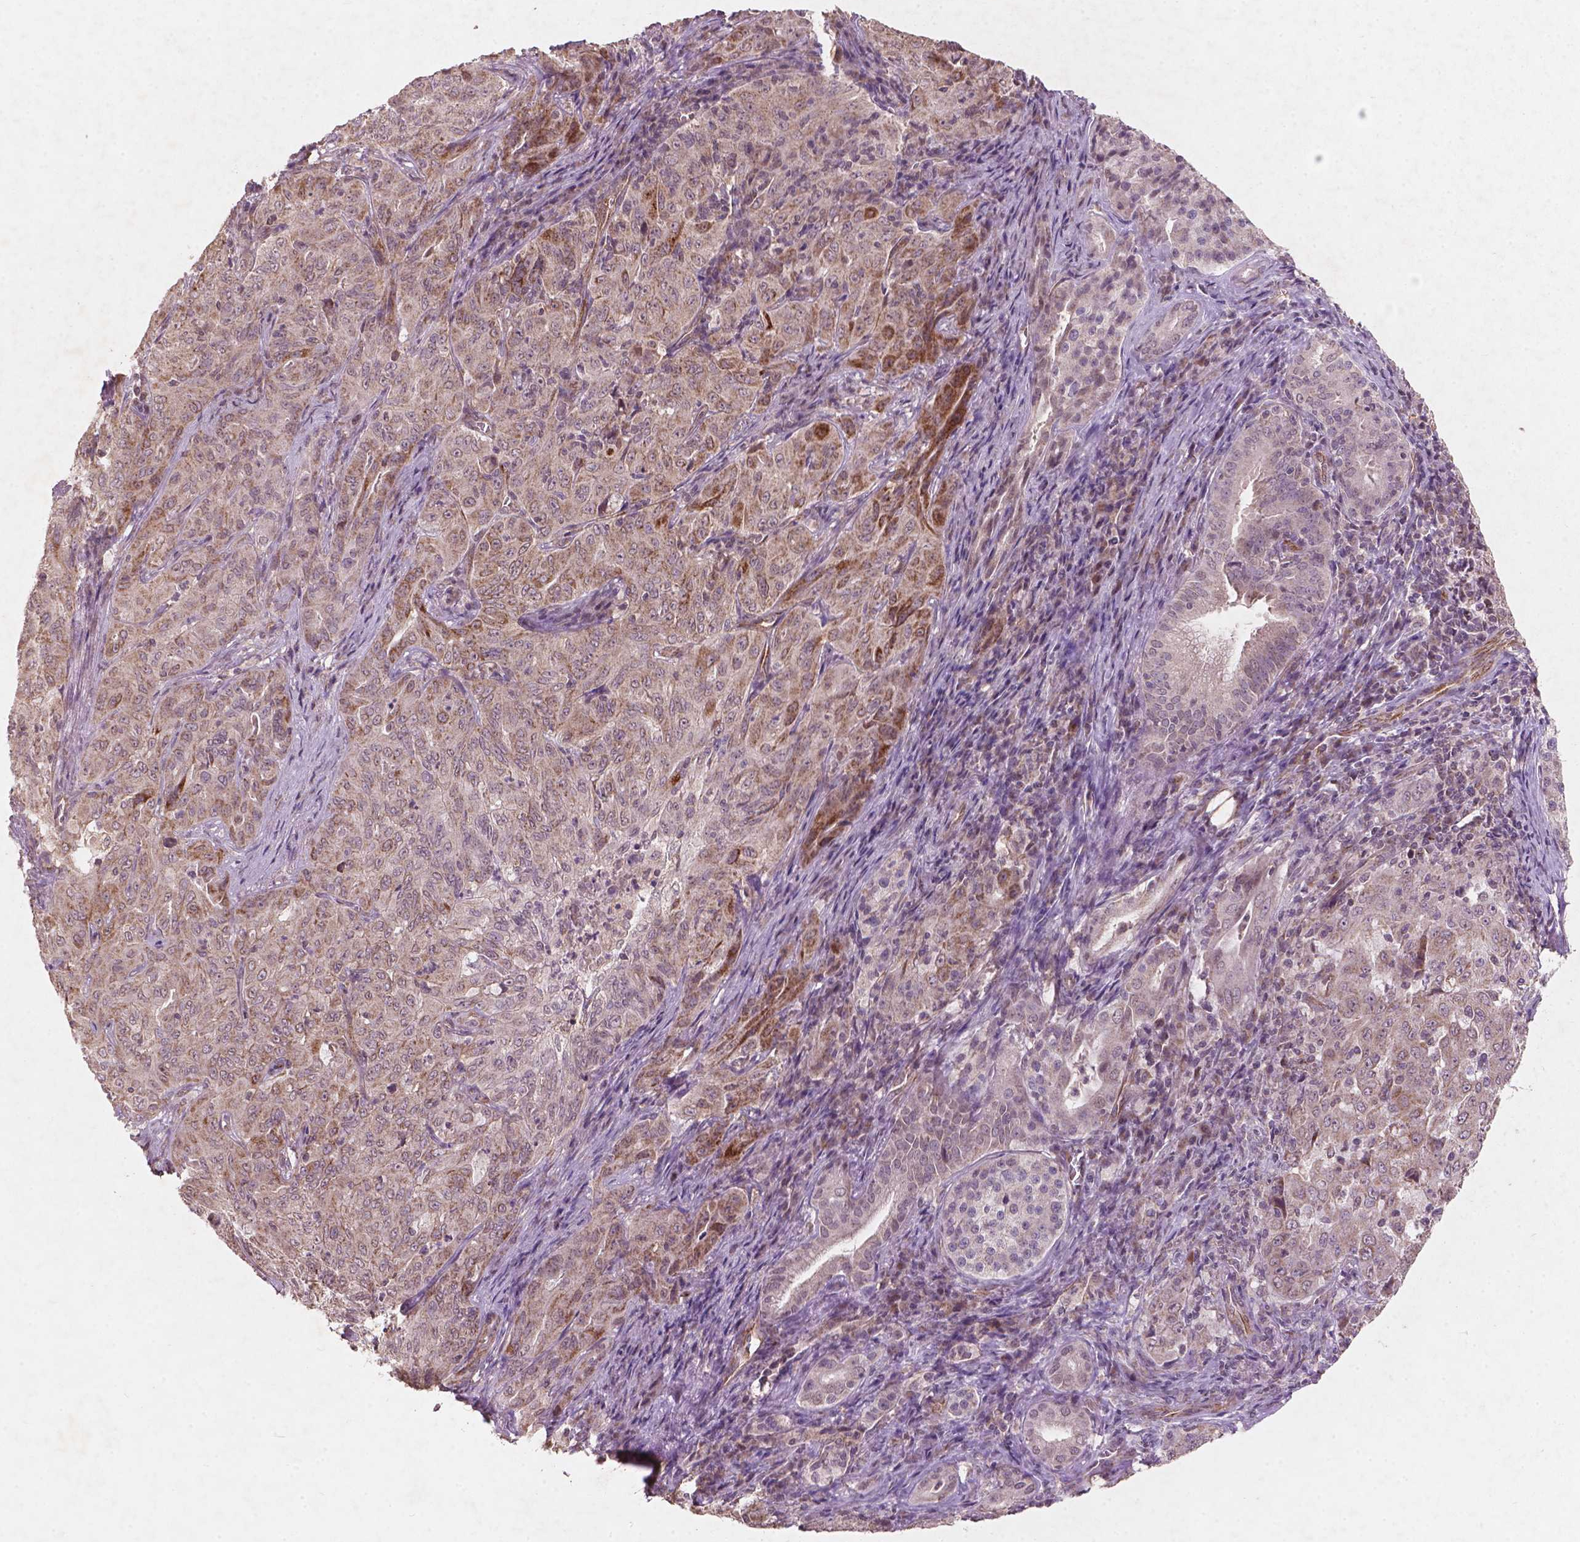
{"staining": {"intensity": "moderate", "quantity": "<25%", "location": "cytoplasmic/membranous"}, "tissue": "pancreatic cancer", "cell_type": "Tumor cells", "image_type": "cancer", "snomed": [{"axis": "morphology", "description": "Adenocarcinoma, NOS"}, {"axis": "topography", "description": "Pancreas"}], "caption": "A histopathology image showing moderate cytoplasmic/membranous positivity in approximately <25% of tumor cells in pancreatic cancer, as visualized by brown immunohistochemical staining.", "gene": "SMAD2", "patient": {"sex": "male", "age": 63}}